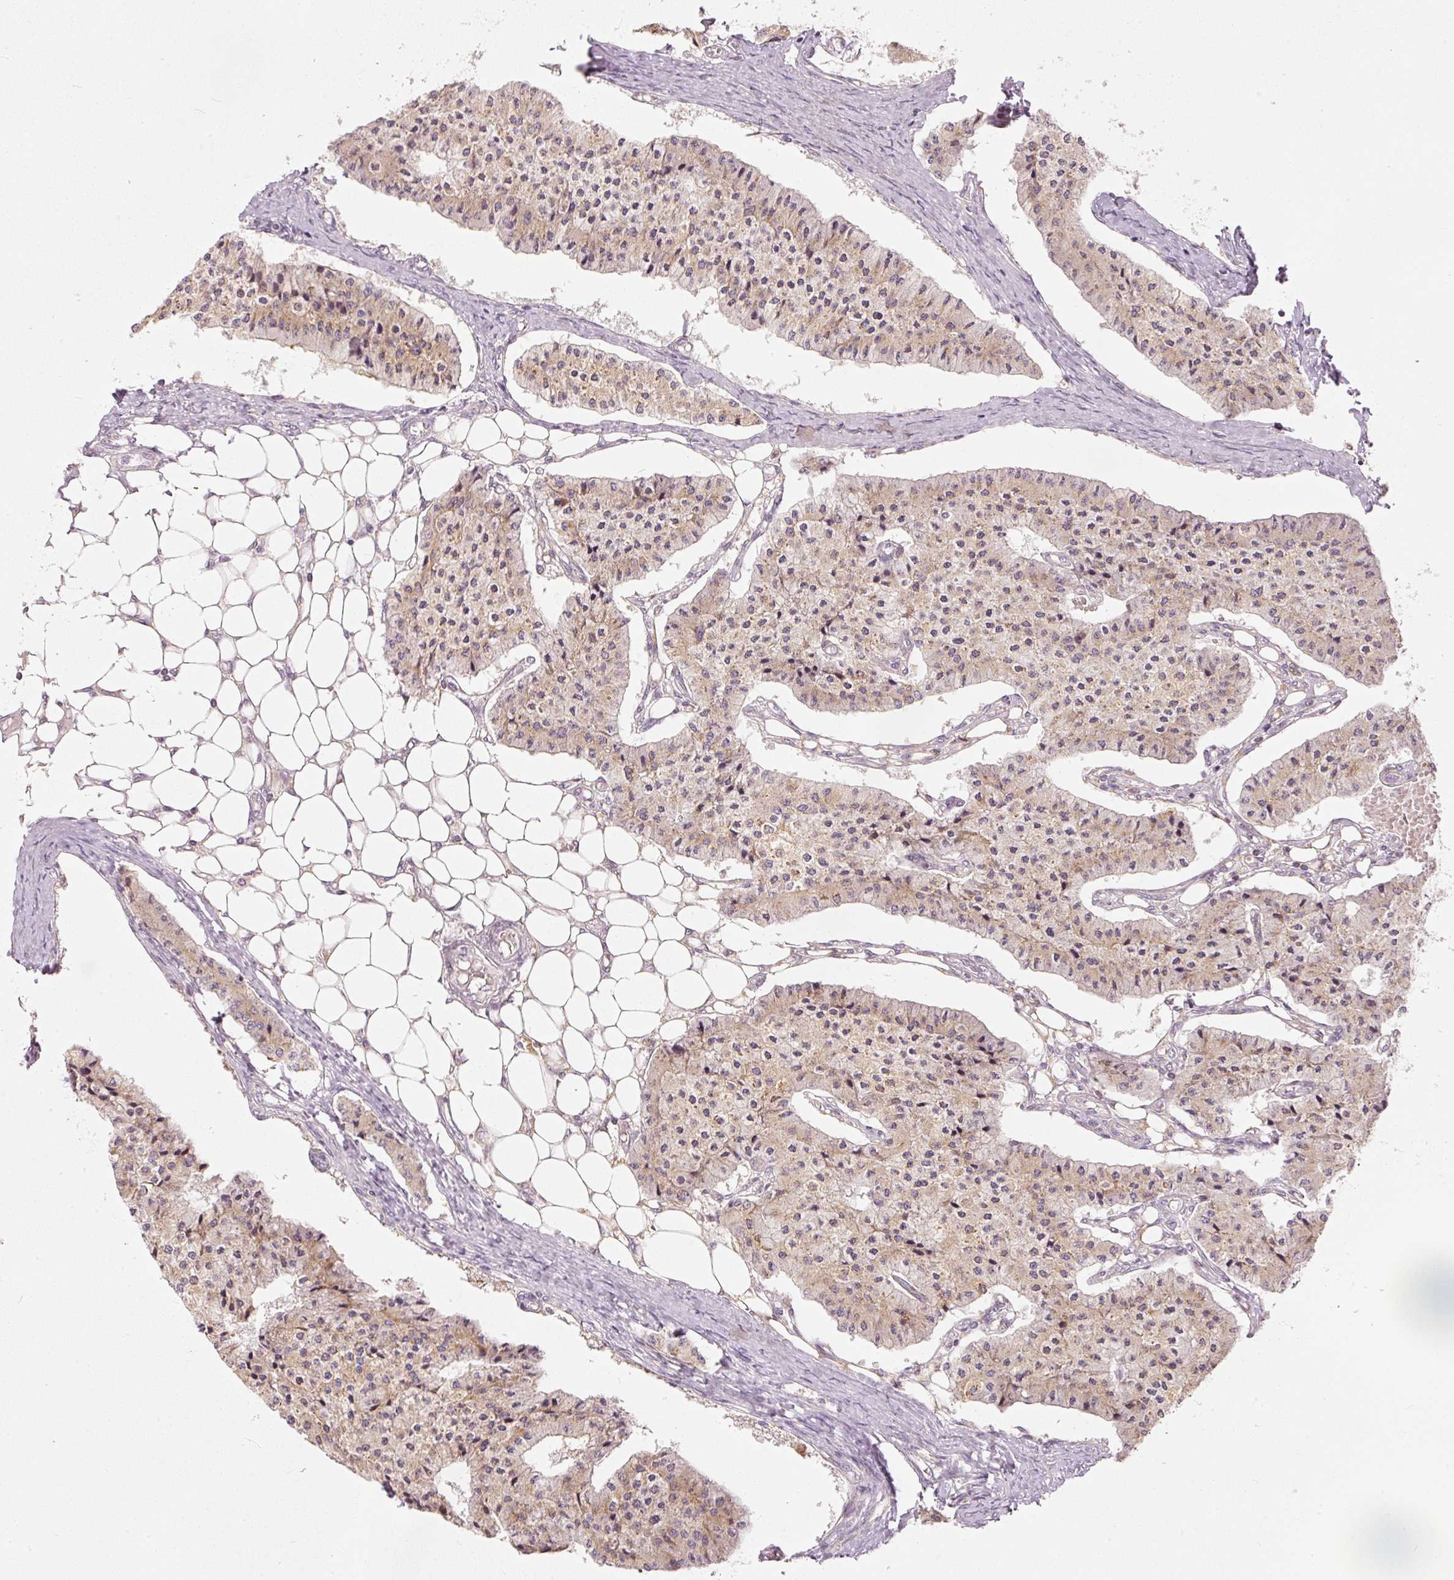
{"staining": {"intensity": "weak", "quantity": "25%-75%", "location": "cytoplasmic/membranous"}, "tissue": "carcinoid", "cell_type": "Tumor cells", "image_type": "cancer", "snomed": [{"axis": "morphology", "description": "Carcinoid, malignant, NOS"}, {"axis": "topography", "description": "Colon"}], "caption": "Carcinoid (malignant) tissue reveals weak cytoplasmic/membranous expression in approximately 25%-75% of tumor cells, visualized by immunohistochemistry. (Stains: DAB in brown, nuclei in blue, Microscopy: brightfield microscopy at high magnification).", "gene": "SNAPC5", "patient": {"sex": "female", "age": 52}}